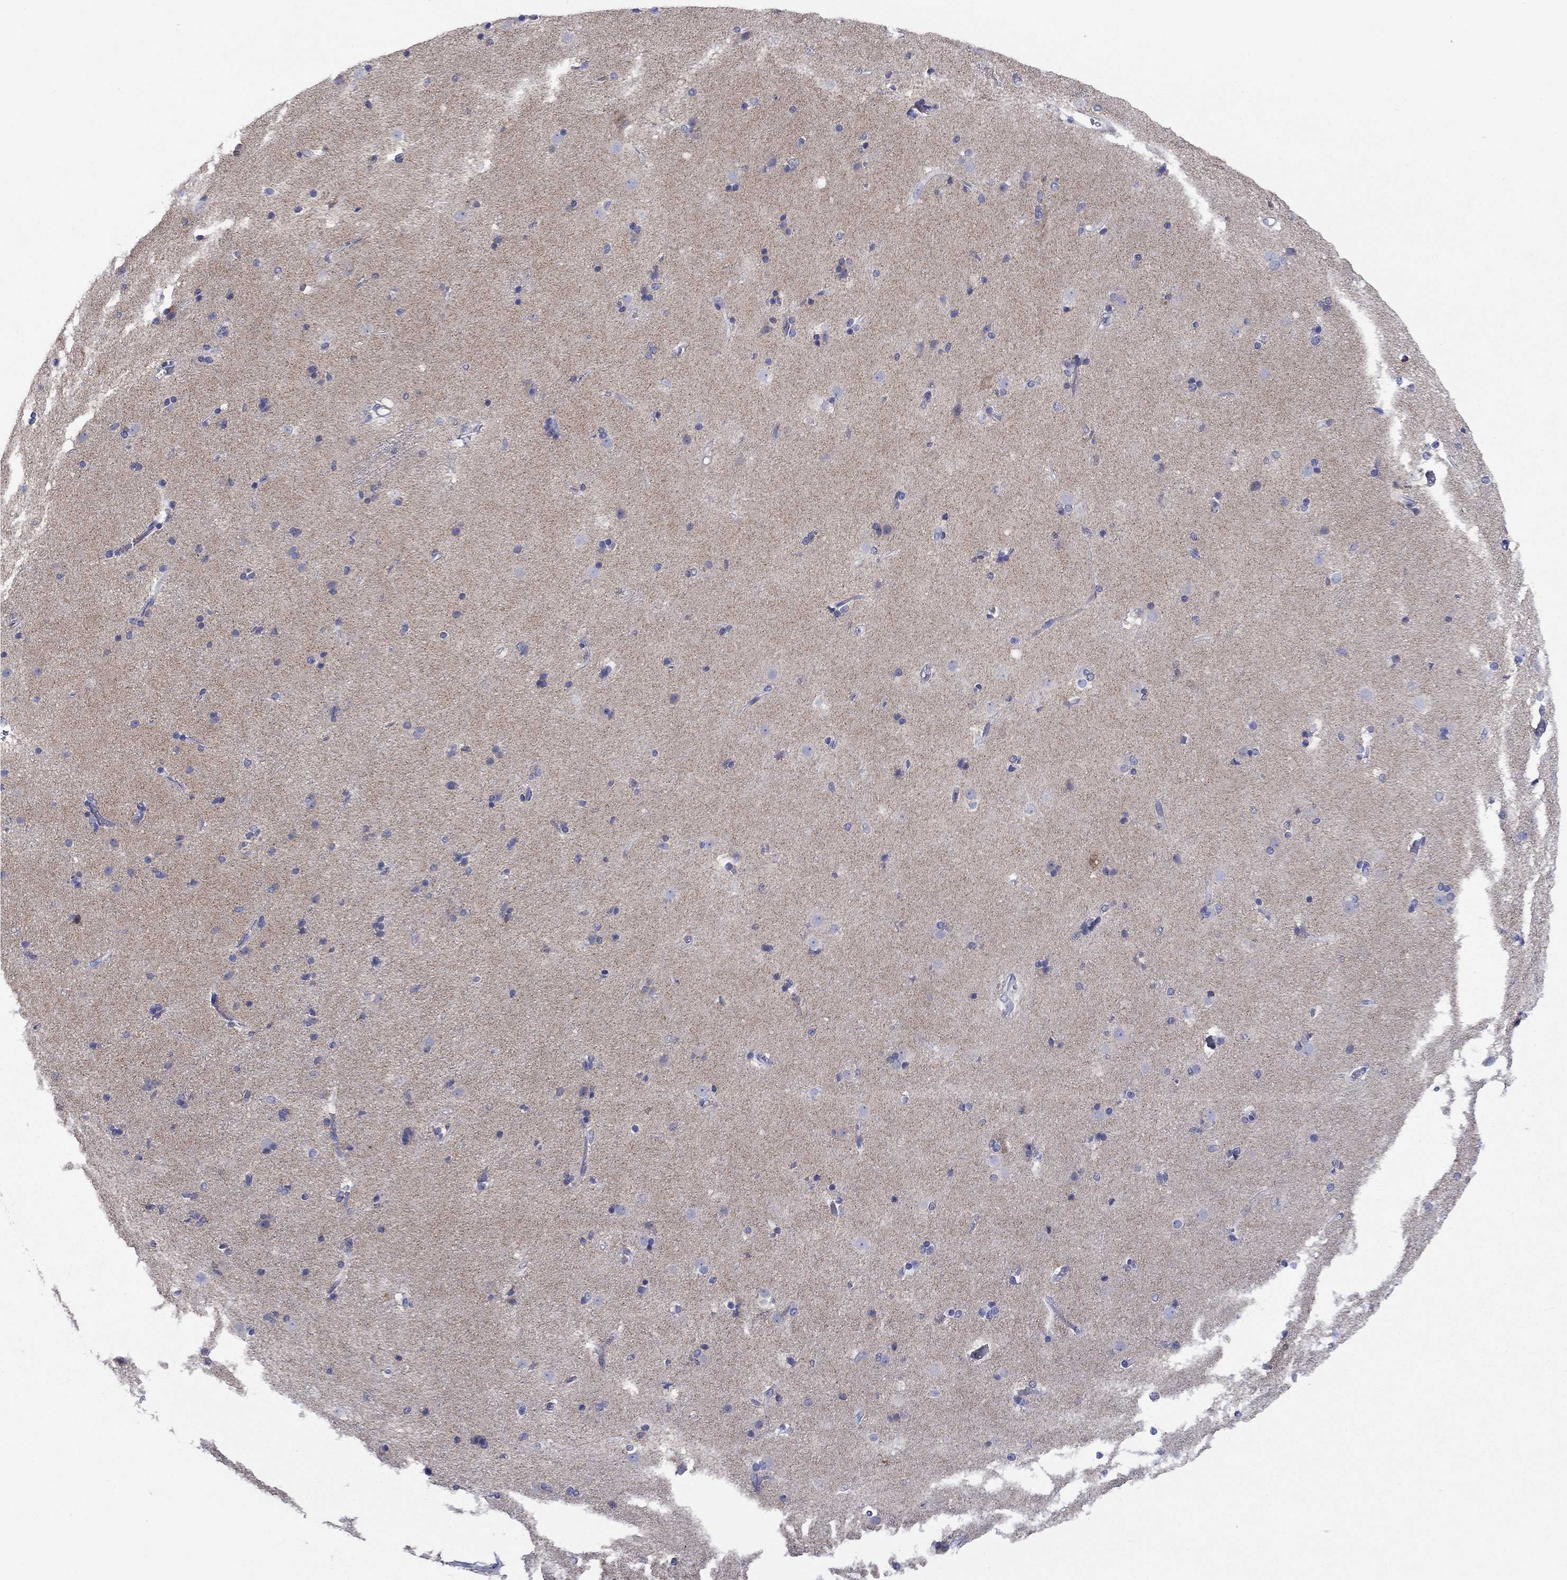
{"staining": {"intensity": "negative", "quantity": "none", "location": "none"}, "tissue": "caudate", "cell_type": "Glial cells", "image_type": "normal", "snomed": [{"axis": "morphology", "description": "Normal tissue, NOS"}, {"axis": "topography", "description": "Lateral ventricle wall"}], "caption": "This is an IHC micrograph of normal human caudate. There is no expression in glial cells.", "gene": "CLVS1", "patient": {"sex": "female", "age": 71}}